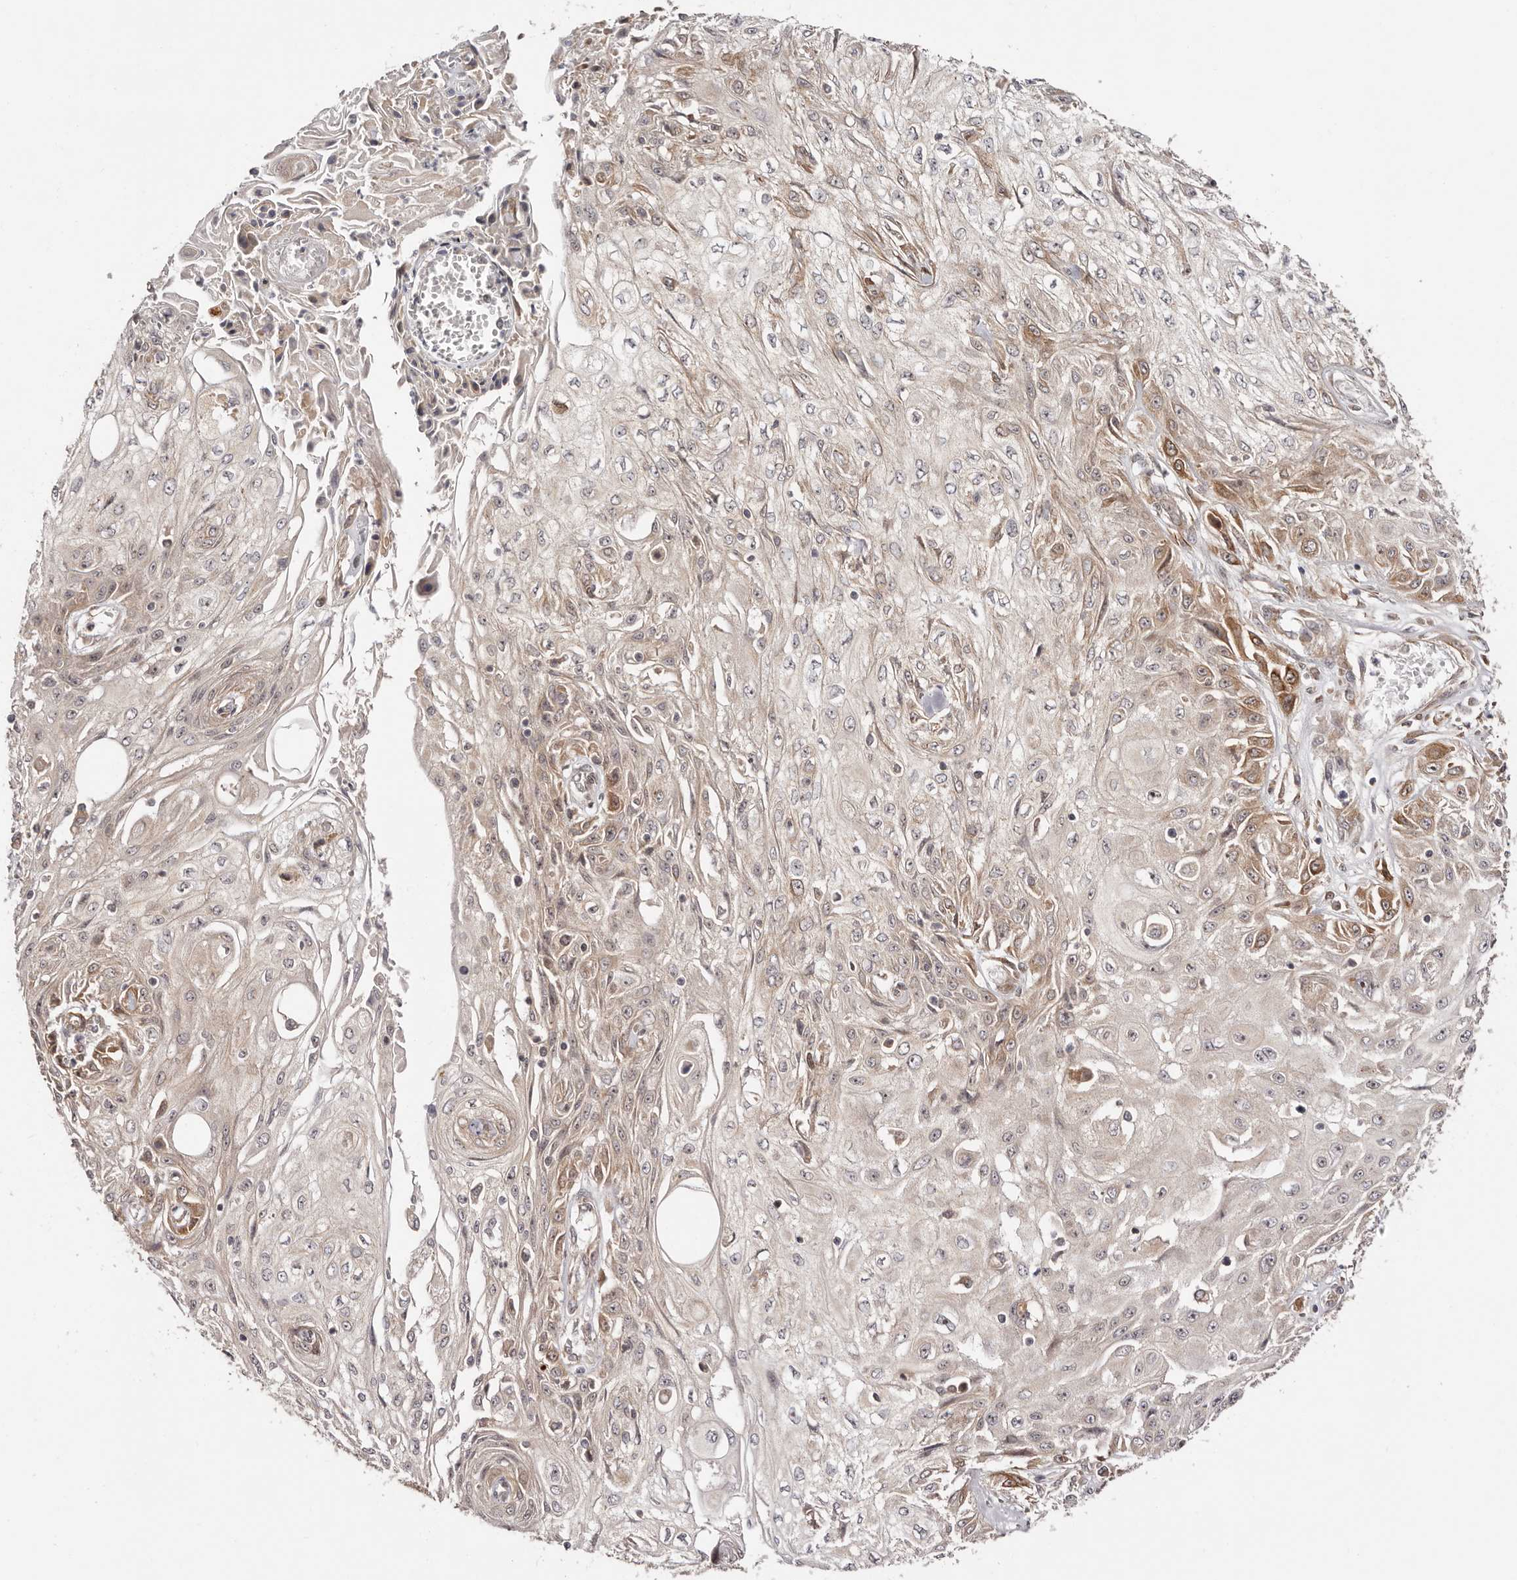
{"staining": {"intensity": "moderate", "quantity": "25%-75%", "location": "cytoplasmic/membranous"}, "tissue": "skin cancer", "cell_type": "Tumor cells", "image_type": "cancer", "snomed": [{"axis": "morphology", "description": "Squamous cell carcinoma, NOS"}, {"axis": "morphology", "description": "Squamous cell carcinoma, metastatic, NOS"}, {"axis": "topography", "description": "Skin"}, {"axis": "topography", "description": "Lymph node"}], "caption": "Protein analysis of metastatic squamous cell carcinoma (skin) tissue exhibits moderate cytoplasmic/membranous staining in approximately 25%-75% of tumor cells. The protein of interest is shown in brown color, while the nuclei are stained blue.", "gene": "MICAL2", "patient": {"sex": "male", "age": 75}}